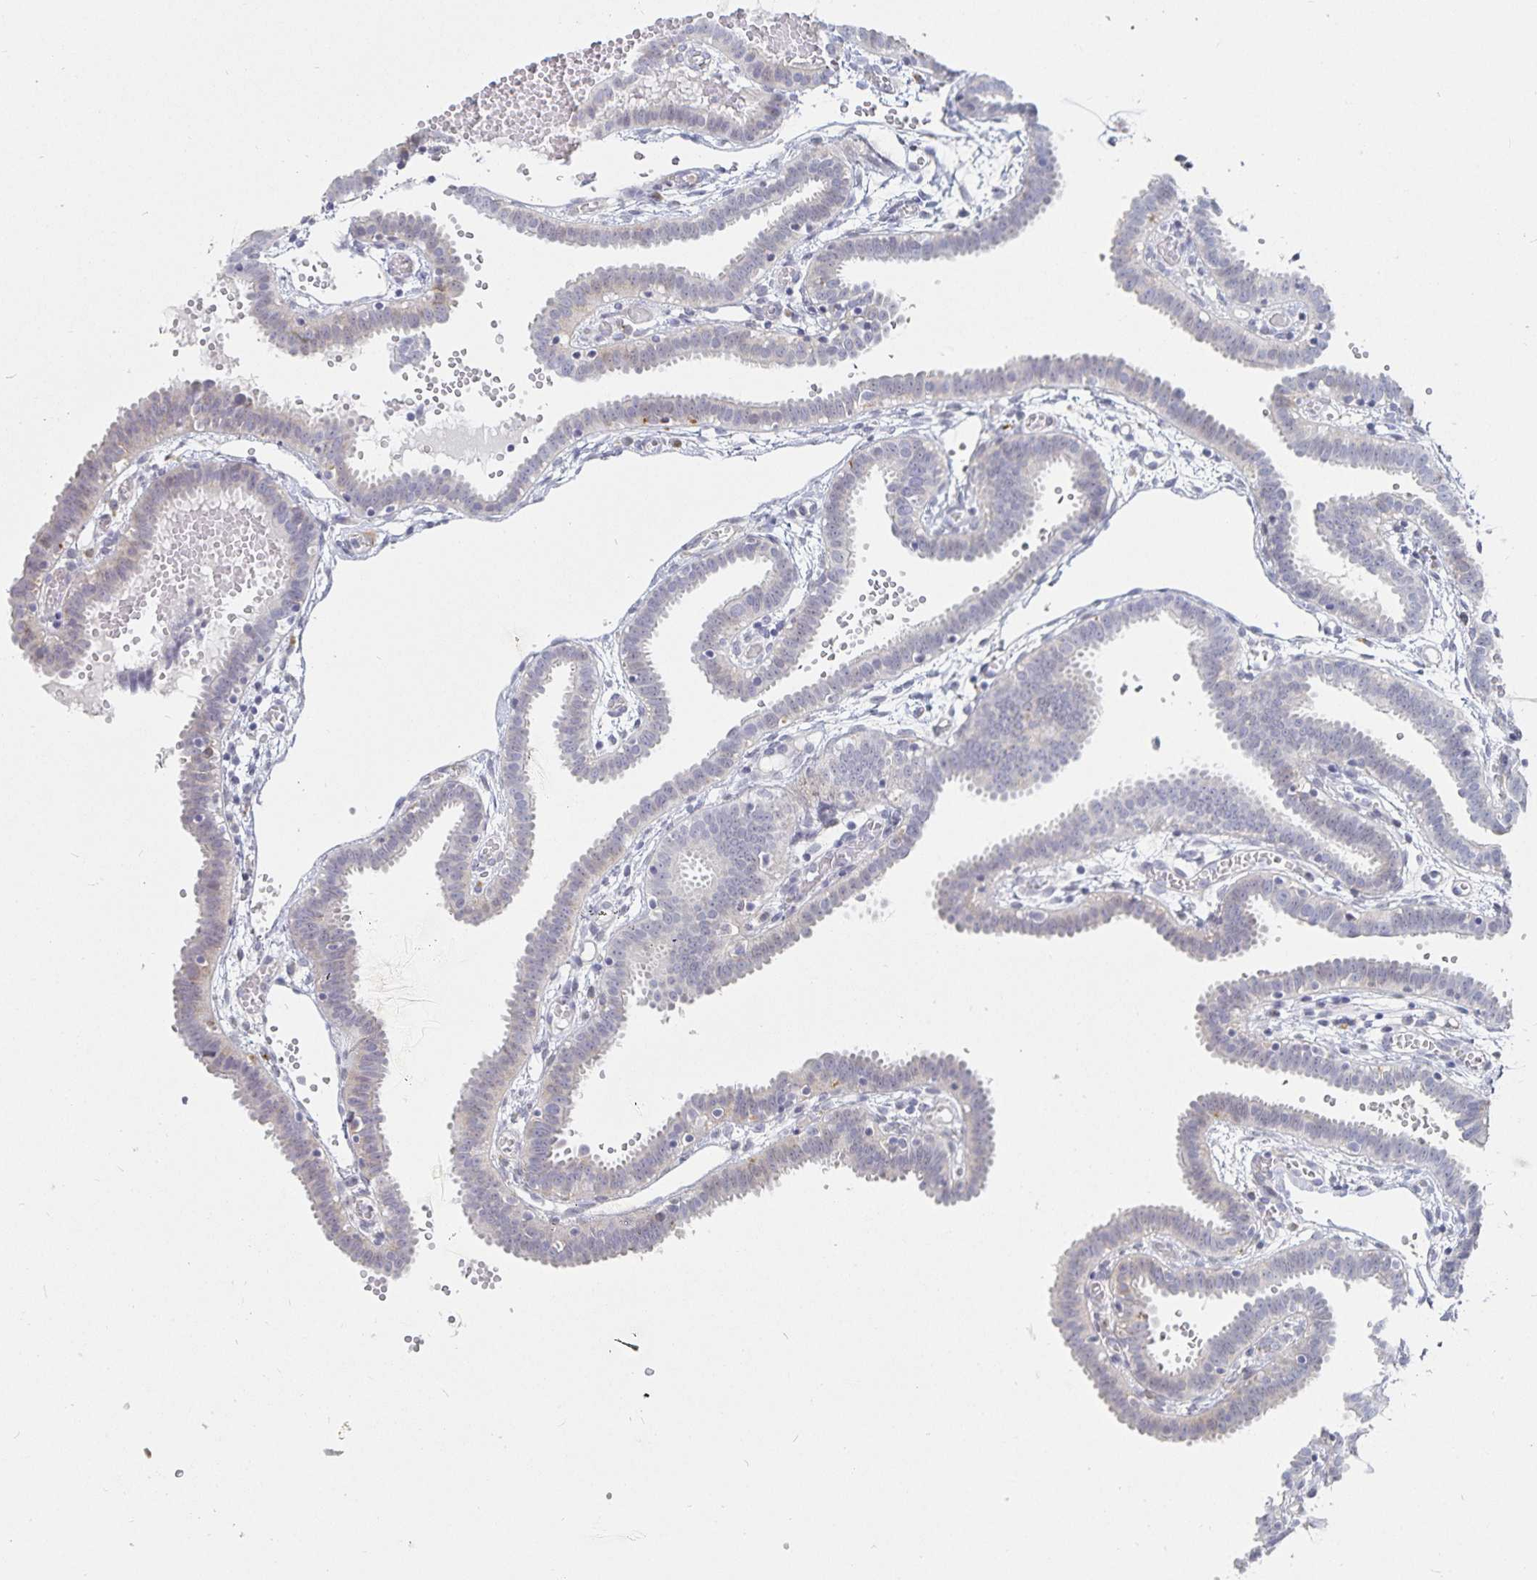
{"staining": {"intensity": "negative", "quantity": "none", "location": "none"}, "tissue": "fallopian tube", "cell_type": "Glandular cells", "image_type": "normal", "snomed": [{"axis": "morphology", "description": "Normal tissue, NOS"}, {"axis": "topography", "description": "Fallopian tube"}], "caption": "A histopathology image of fallopian tube stained for a protein shows no brown staining in glandular cells.", "gene": "S100G", "patient": {"sex": "female", "age": 37}}